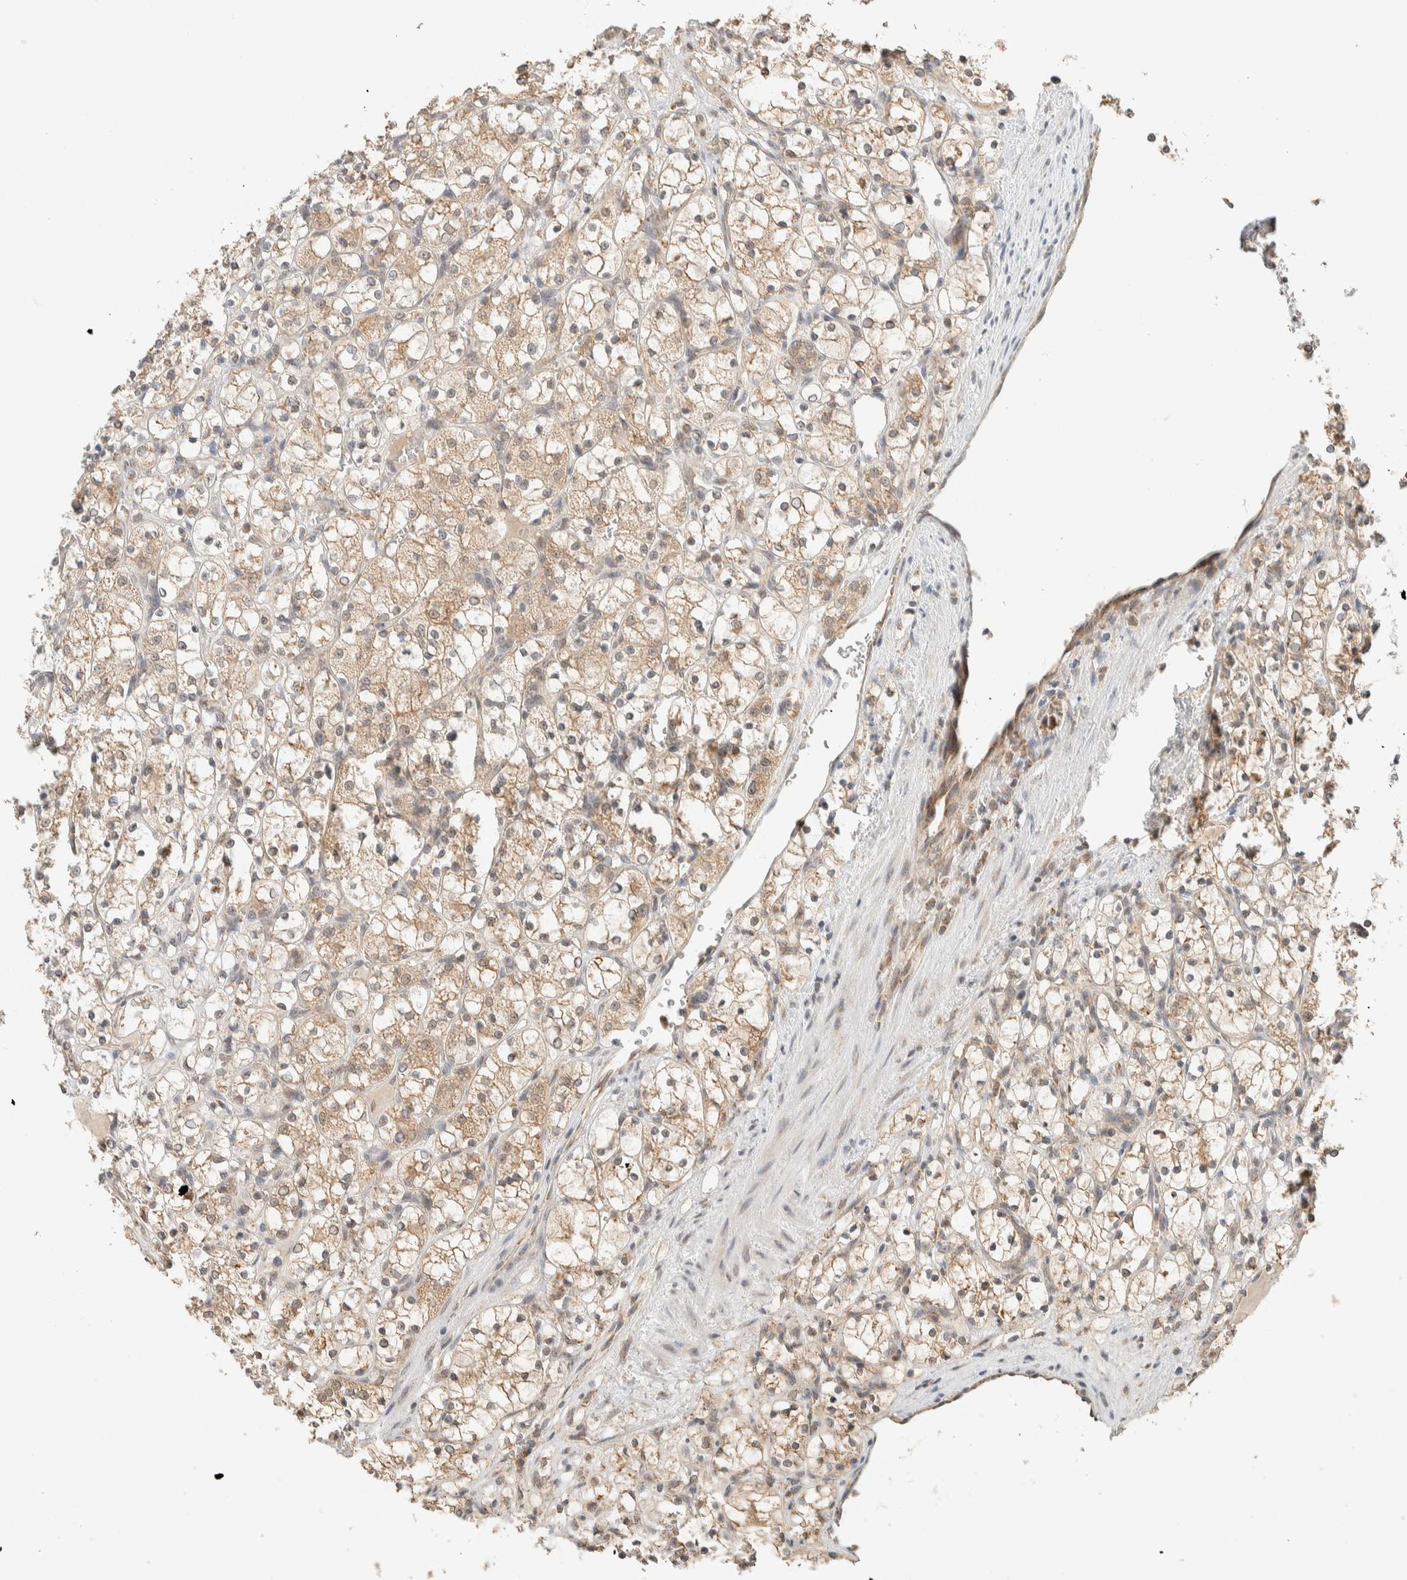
{"staining": {"intensity": "moderate", "quantity": ">75%", "location": "cytoplasmic/membranous"}, "tissue": "renal cancer", "cell_type": "Tumor cells", "image_type": "cancer", "snomed": [{"axis": "morphology", "description": "Adenocarcinoma, NOS"}, {"axis": "topography", "description": "Kidney"}], "caption": "Immunohistochemical staining of renal cancer (adenocarcinoma) displays moderate cytoplasmic/membranous protein staining in about >75% of tumor cells.", "gene": "MRPL41", "patient": {"sex": "female", "age": 69}}